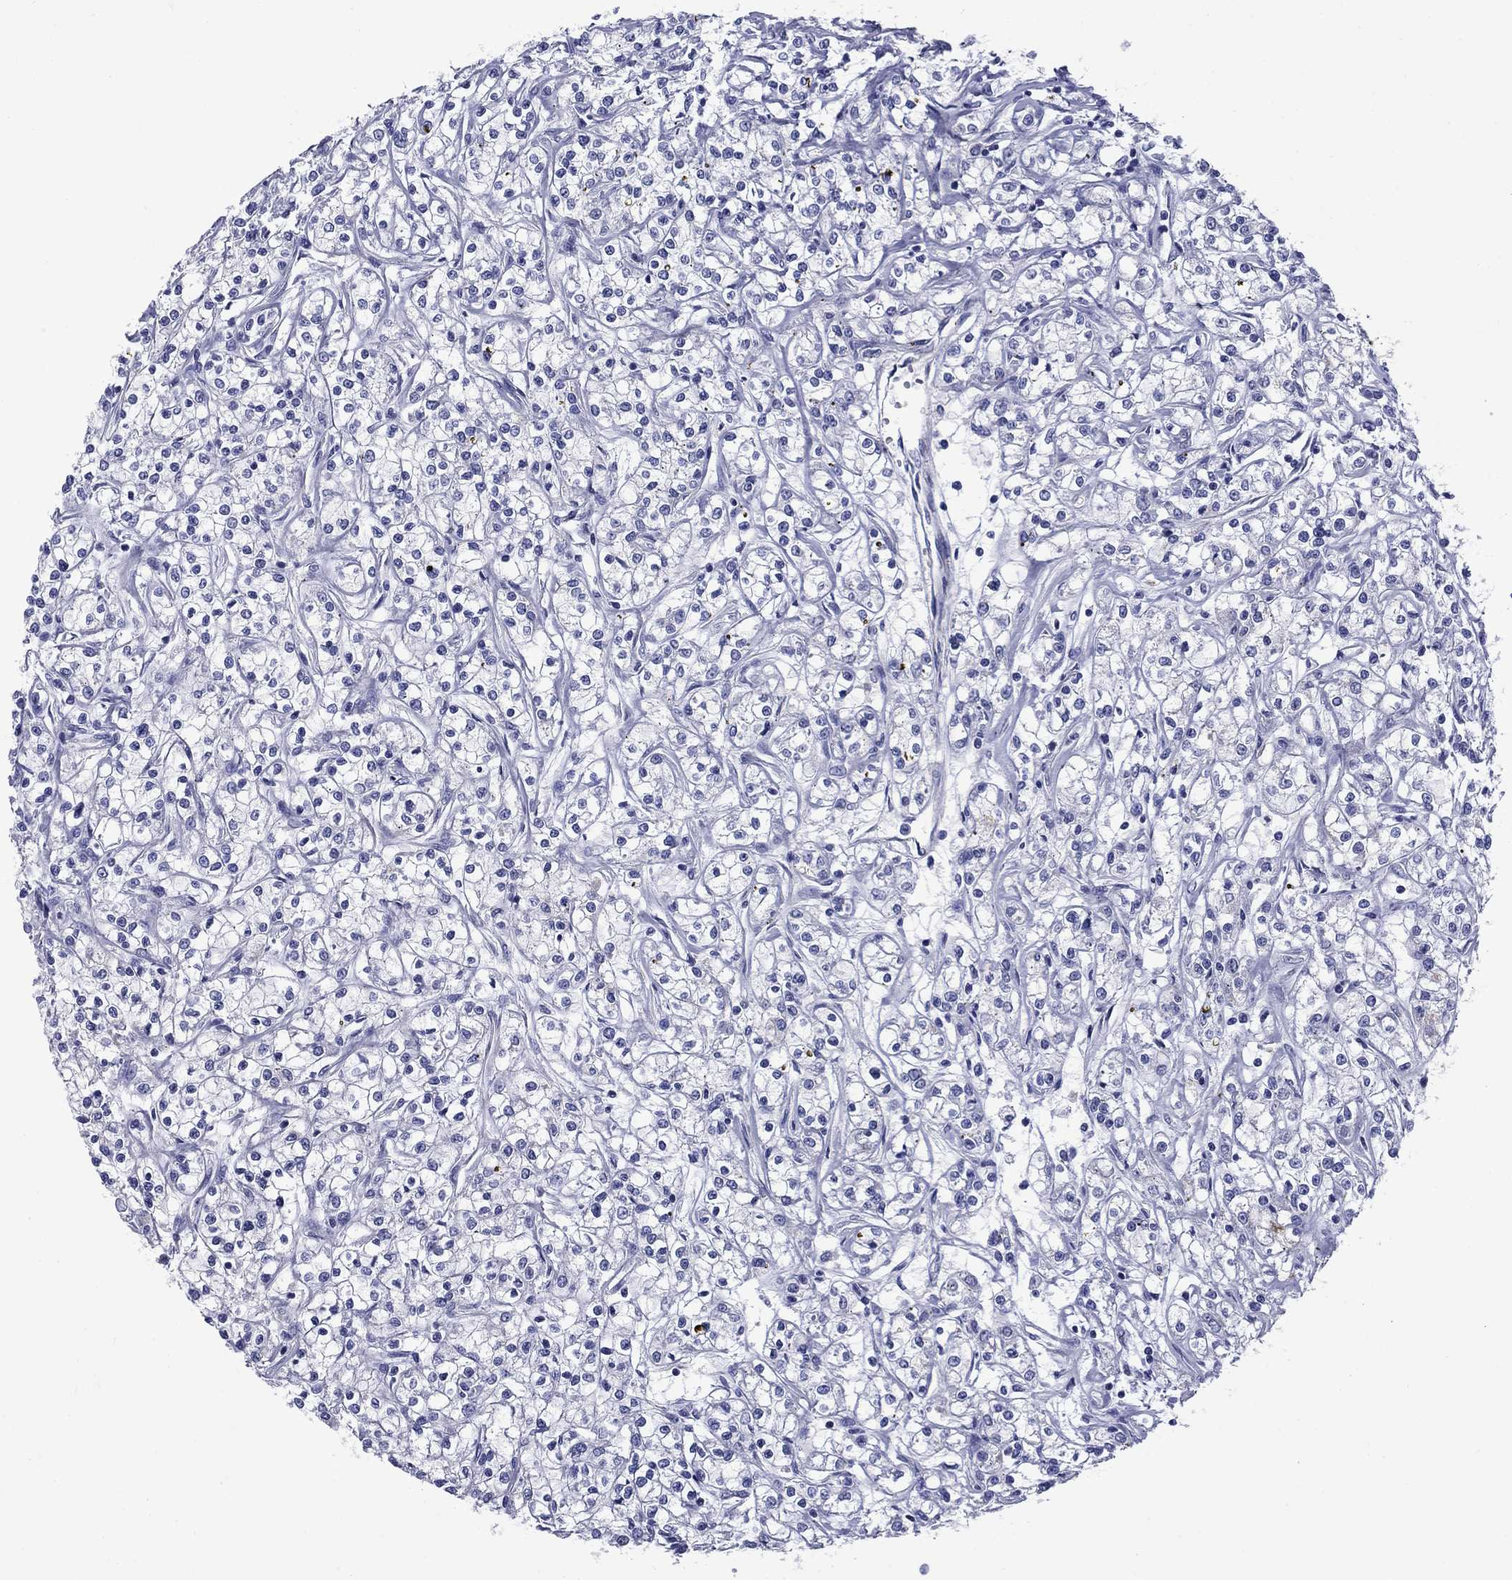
{"staining": {"intensity": "negative", "quantity": "none", "location": "none"}, "tissue": "renal cancer", "cell_type": "Tumor cells", "image_type": "cancer", "snomed": [{"axis": "morphology", "description": "Adenocarcinoma, NOS"}, {"axis": "topography", "description": "Kidney"}], "caption": "Human renal adenocarcinoma stained for a protein using IHC shows no expression in tumor cells.", "gene": "ACADSB", "patient": {"sex": "female", "age": 59}}